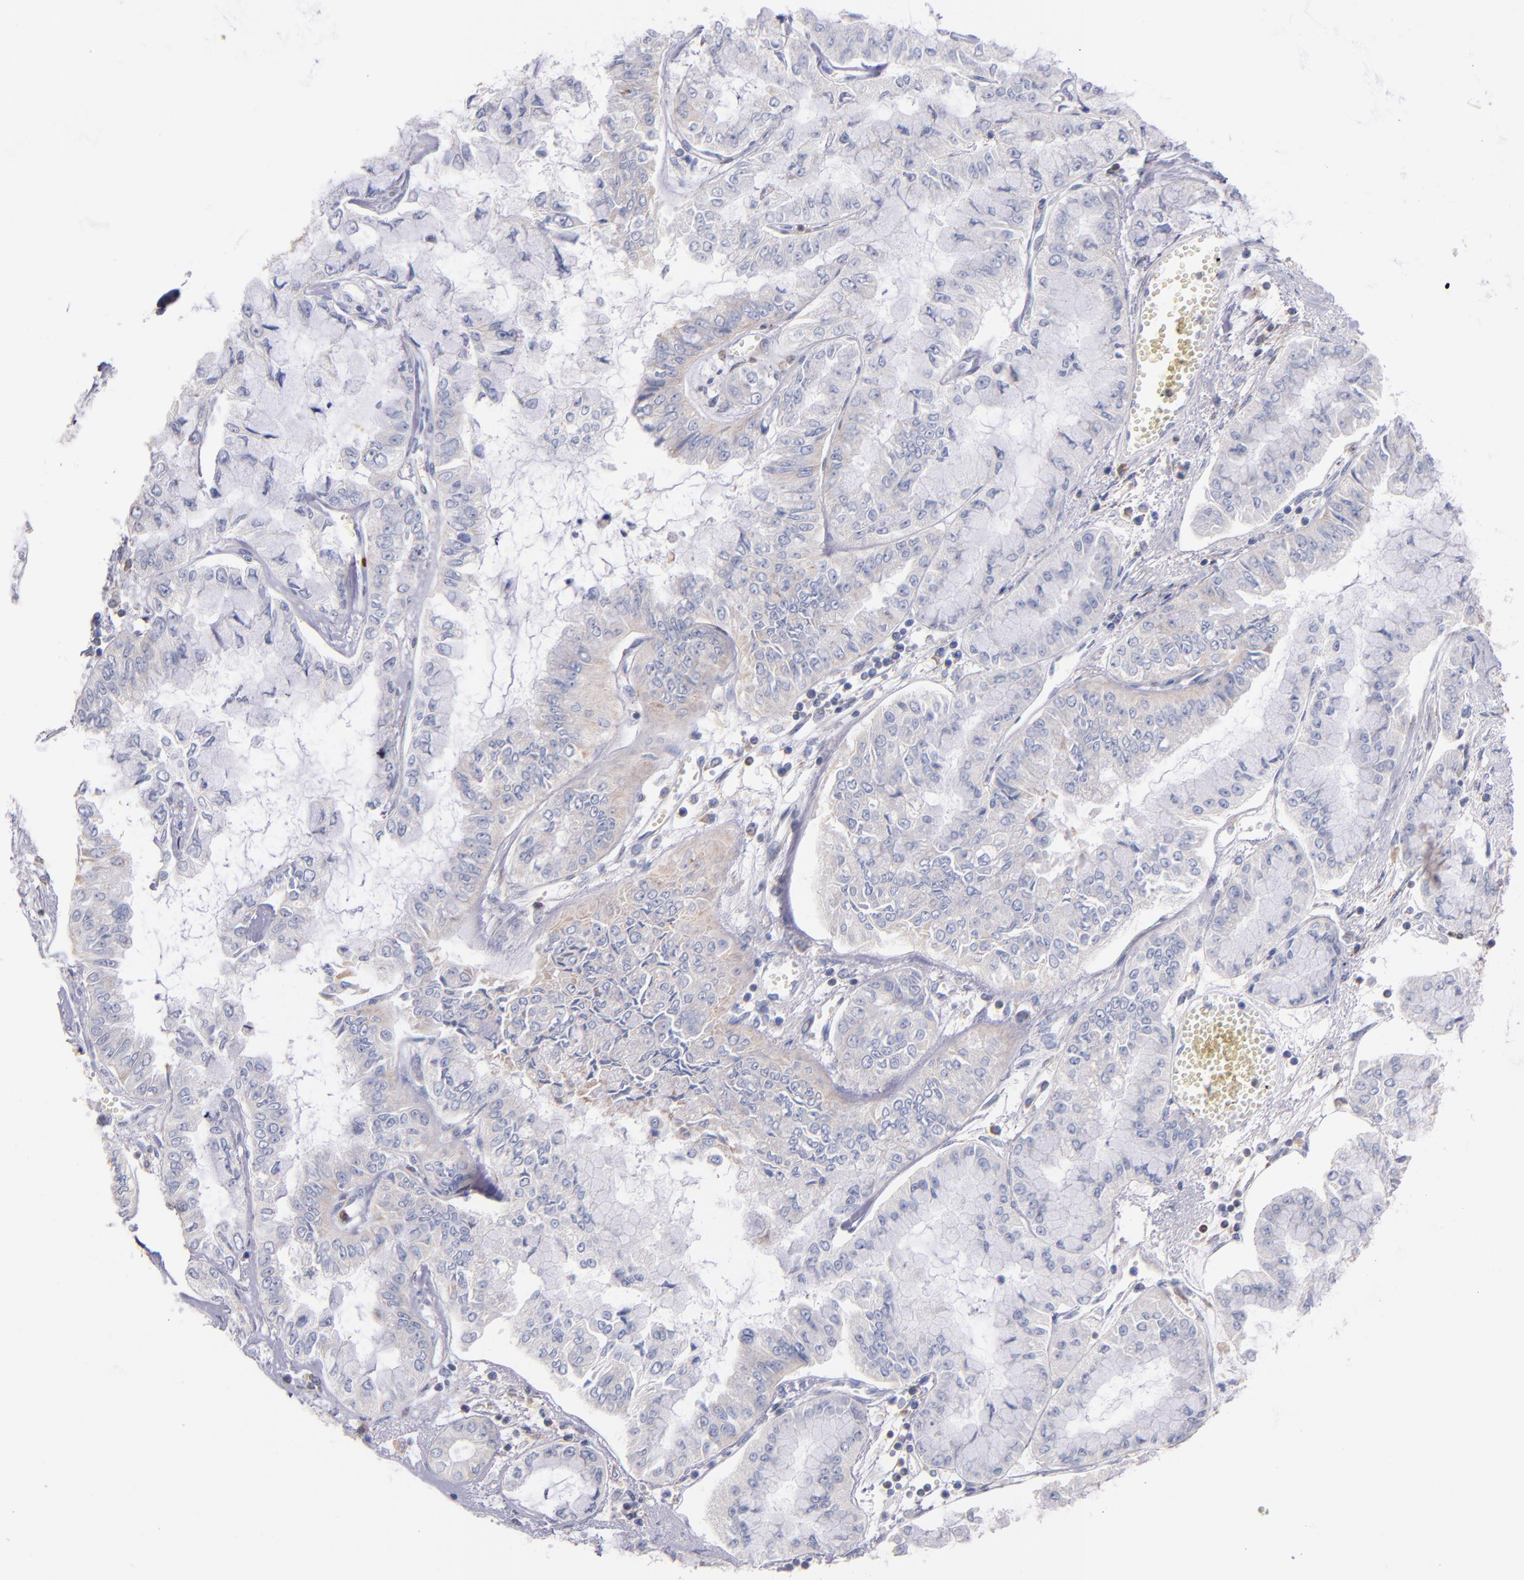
{"staining": {"intensity": "negative", "quantity": "none", "location": "none"}, "tissue": "liver cancer", "cell_type": "Tumor cells", "image_type": "cancer", "snomed": [{"axis": "morphology", "description": "Cholangiocarcinoma"}, {"axis": "topography", "description": "Liver"}], "caption": "Protein analysis of liver cancer displays no significant positivity in tumor cells.", "gene": "SRF", "patient": {"sex": "female", "age": 79}}